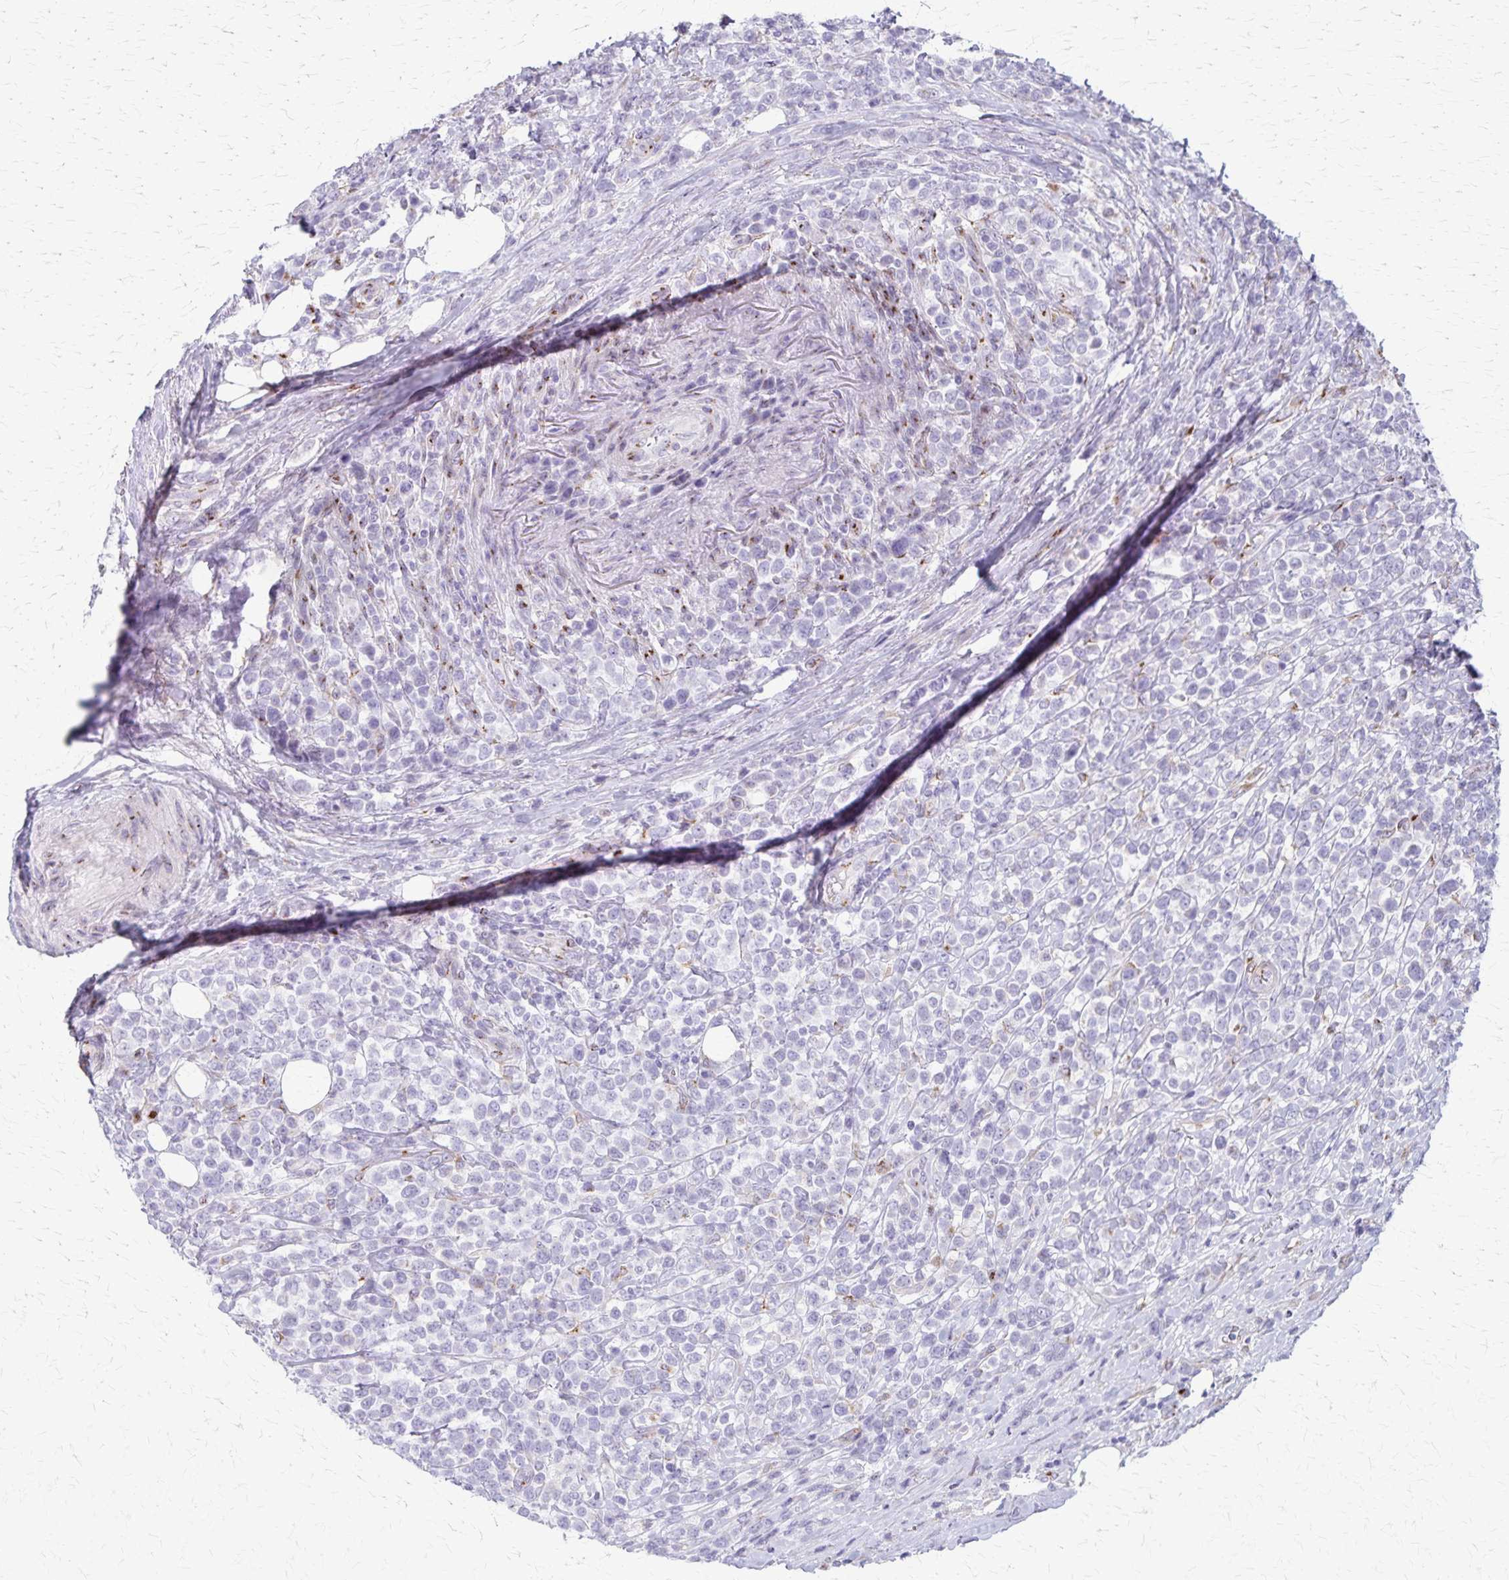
{"staining": {"intensity": "negative", "quantity": "none", "location": "none"}, "tissue": "lymphoma", "cell_type": "Tumor cells", "image_type": "cancer", "snomed": [{"axis": "morphology", "description": "Malignant lymphoma, non-Hodgkin's type, High grade"}, {"axis": "topography", "description": "Soft tissue"}], "caption": "IHC of human high-grade malignant lymphoma, non-Hodgkin's type demonstrates no staining in tumor cells.", "gene": "MCFD2", "patient": {"sex": "female", "age": 56}}